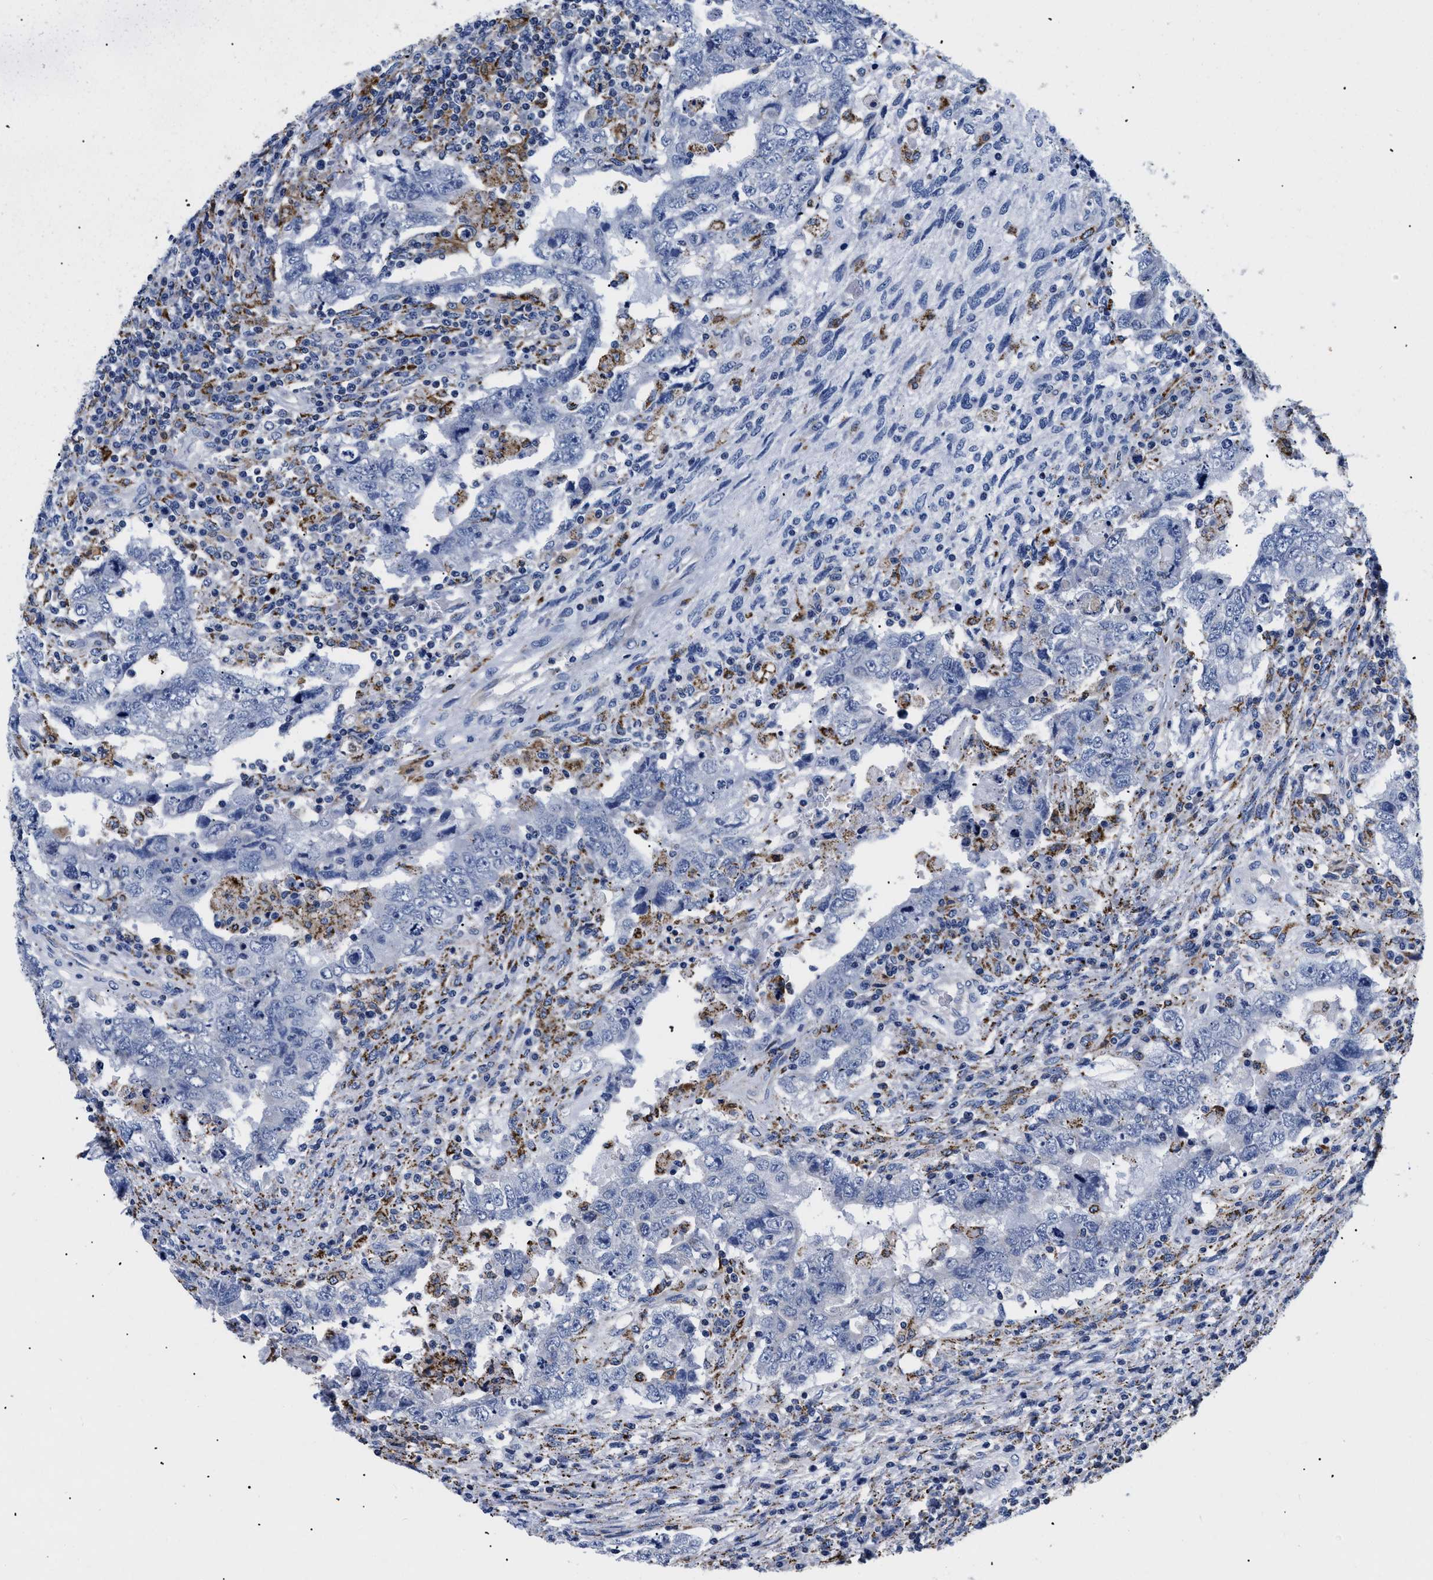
{"staining": {"intensity": "negative", "quantity": "none", "location": "none"}, "tissue": "testis cancer", "cell_type": "Tumor cells", "image_type": "cancer", "snomed": [{"axis": "morphology", "description": "Carcinoma, Embryonal, NOS"}, {"axis": "topography", "description": "Testis"}], "caption": "The photomicrograph shows no significant positivity in tumor cells of testis cancer.", "gene": "GPR149", "patient": {"sex": "male", "age": 26}}